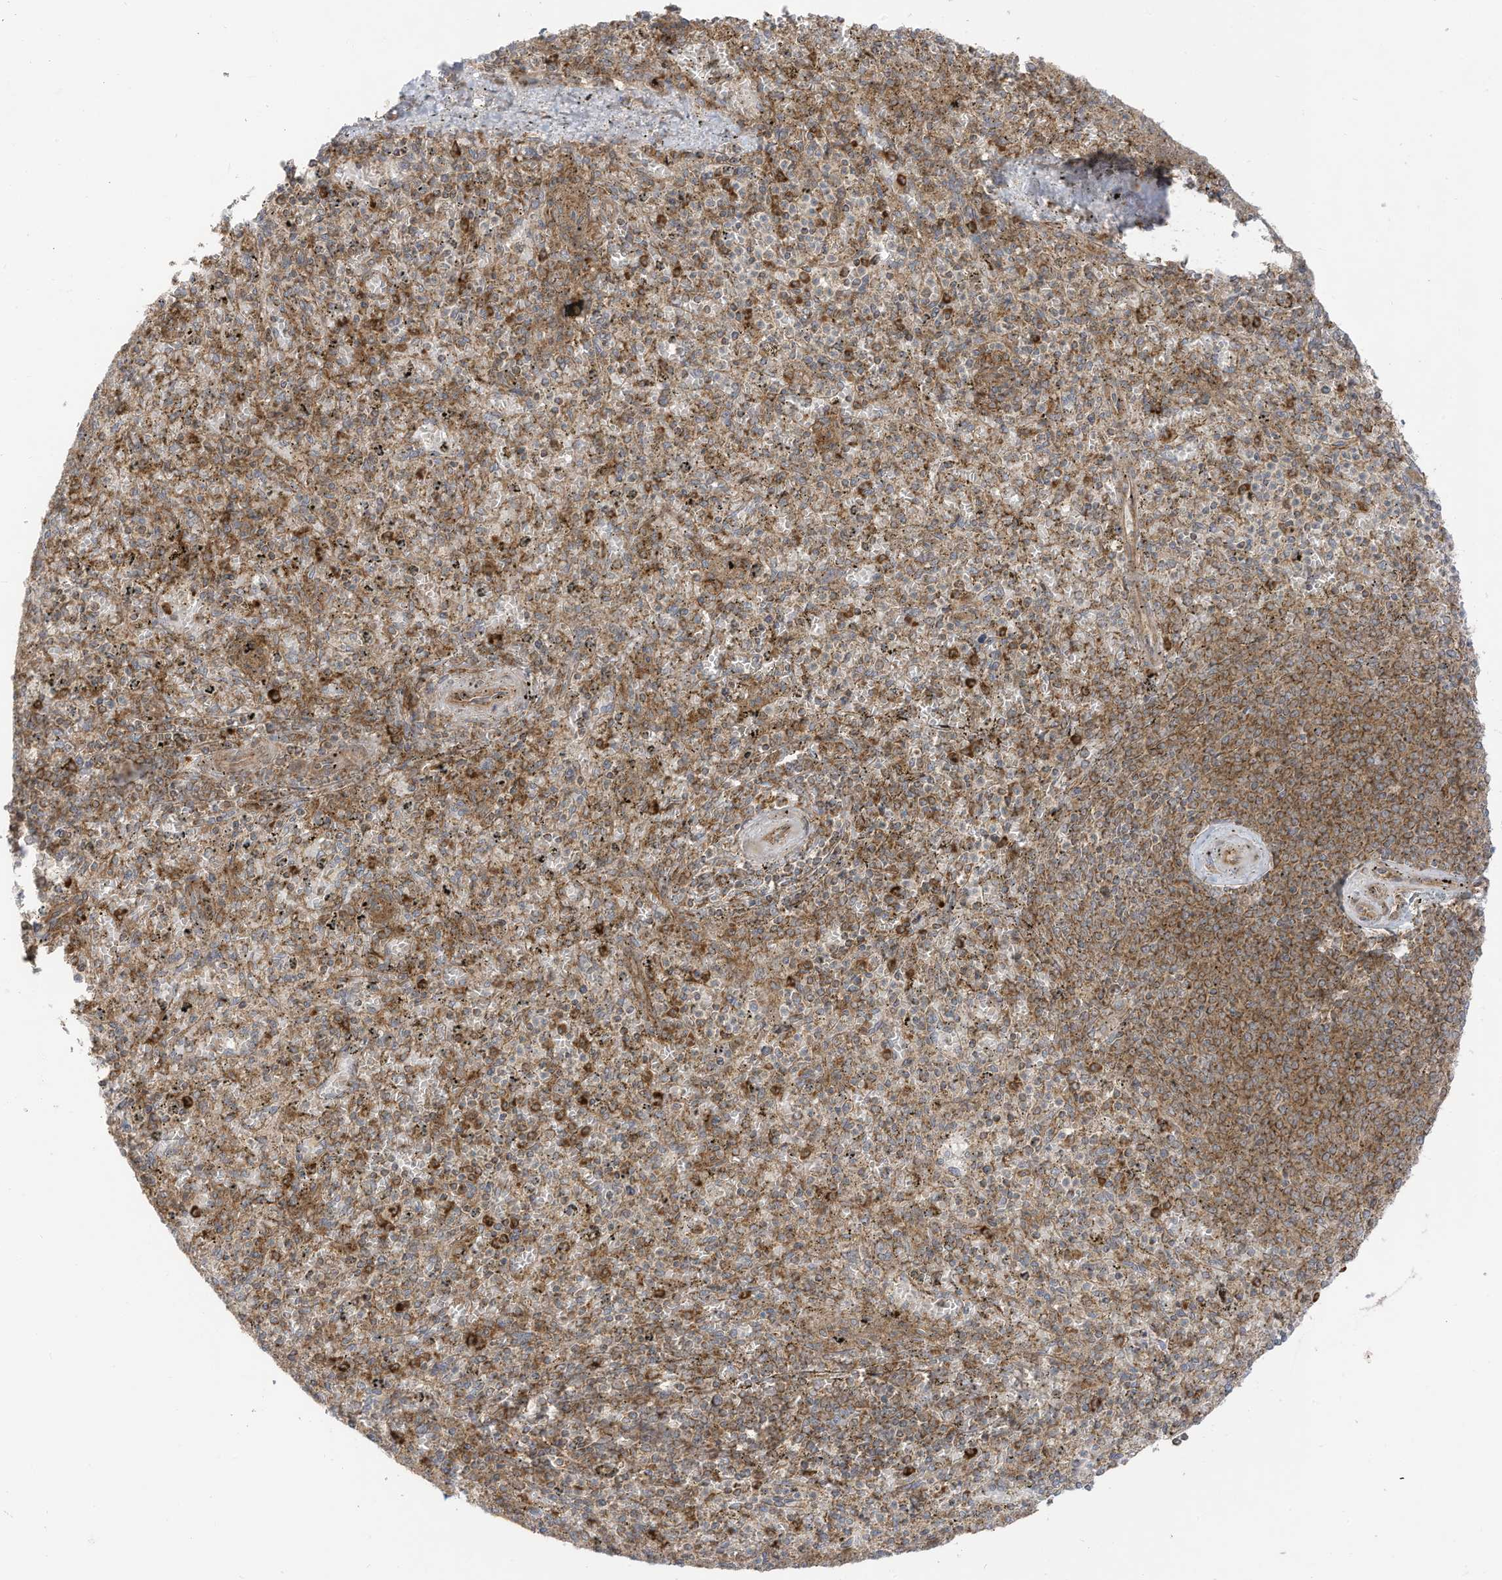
{"staining": {"intensity": "strong", "quantity": "25%-75%", "location": "cytoplasmic/membranous"}, "tissue": "spleen", "cell_type": "Cells in red pulp", "image_type": "normal", "snomed": [{"axis": "morphology", "description": "Normal tissue, NOS"}, {"axis": "topography", "description": "Spleen"}], "caption": "Immunohistochemical staining of normal human spleen exhibits high levels of strong cytoplasmic/membranous expression in approximately 25%-75% of cells in red pulp. (brown staining indicates protein expression, while blue staining denotes nuclei).", "gene": "REPS1", "patient": {"sex": "male", "age": 72}}